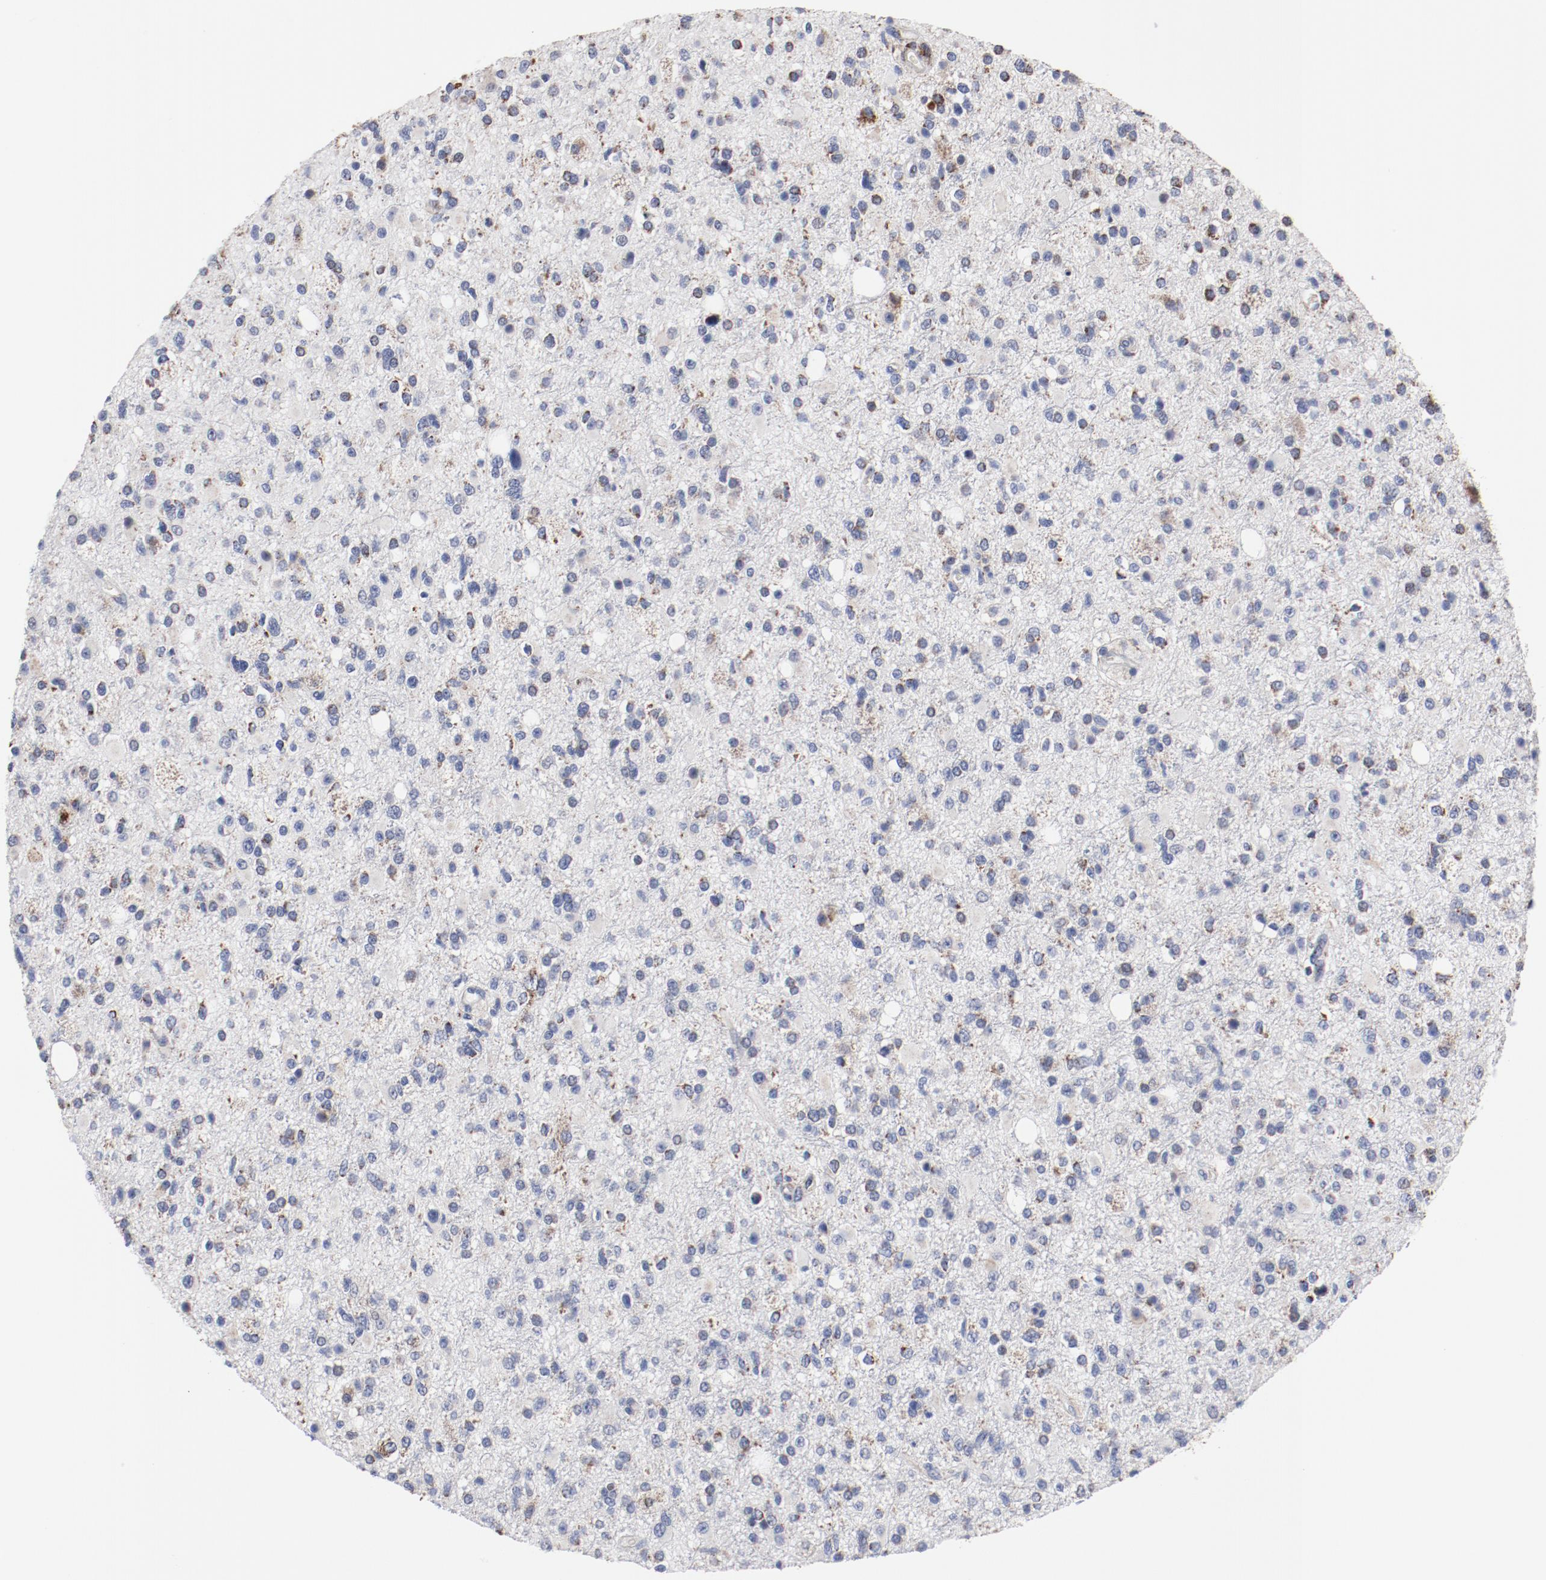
{"staining": {"intensity": "moderate", "quantity": "<25%", "location": "cytoplasmic/membranous"}, "tissue": "glioma", "cell_type": "Tumor cells", "image_type": "cancer", "snomed": [{"axis": "morphology", "description": "Glioma, malignant, High grade"}, {"axis": "topography", "description": "Brain"}], "caption": "Protein expression analysis of human glioma reveals moderate cytoplasmic/membranous expression in about <25% of tumor cells.", "gene": "NDUFV2", "patient": {"sex": "male", "age": 33}}